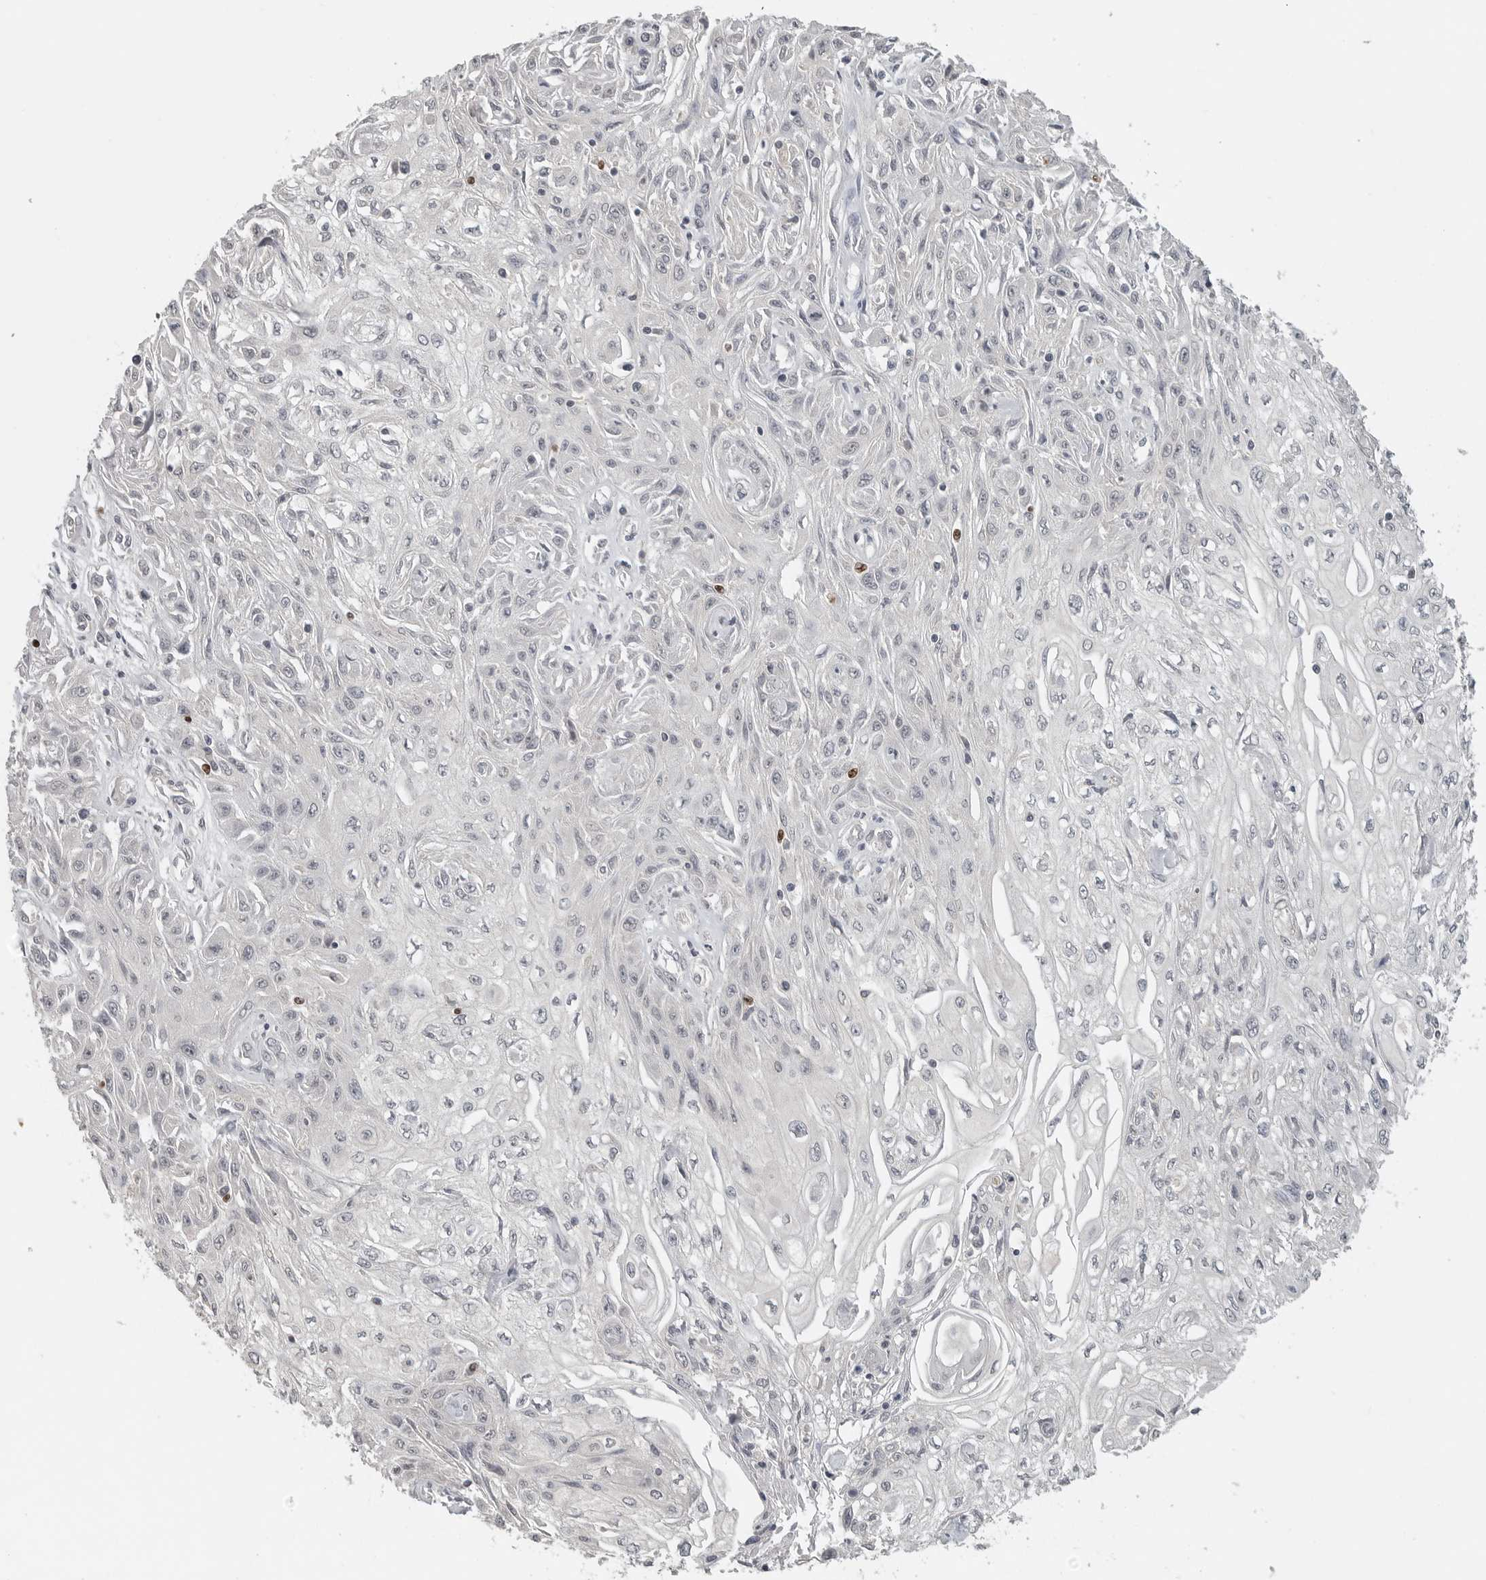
{"staining": {"intensity": "negative", "quantity": "none", "location": "none"}, "tissue": "skin cancer", "cell_type": "Tumor cells", "image_type": "cancer", "snomed": [{"axis": "morphology", "description": "Squamous cell carcinoma, NOS"}, {"axis": "morphology", "description": "Squamous cell carcinoma, metastatic, NOS"}, {"axis": "topography", "description": "Skin"}, {"axis": "topography", "description": "Lymph node"}], "caption": "A micrograph of skin cancer (metastatic squamous cell carcinoma) stained for a protein shows no brown staining in tumor cells.", "gene": "FOXP3", "patient": {"sex": "male", "age": 75}}